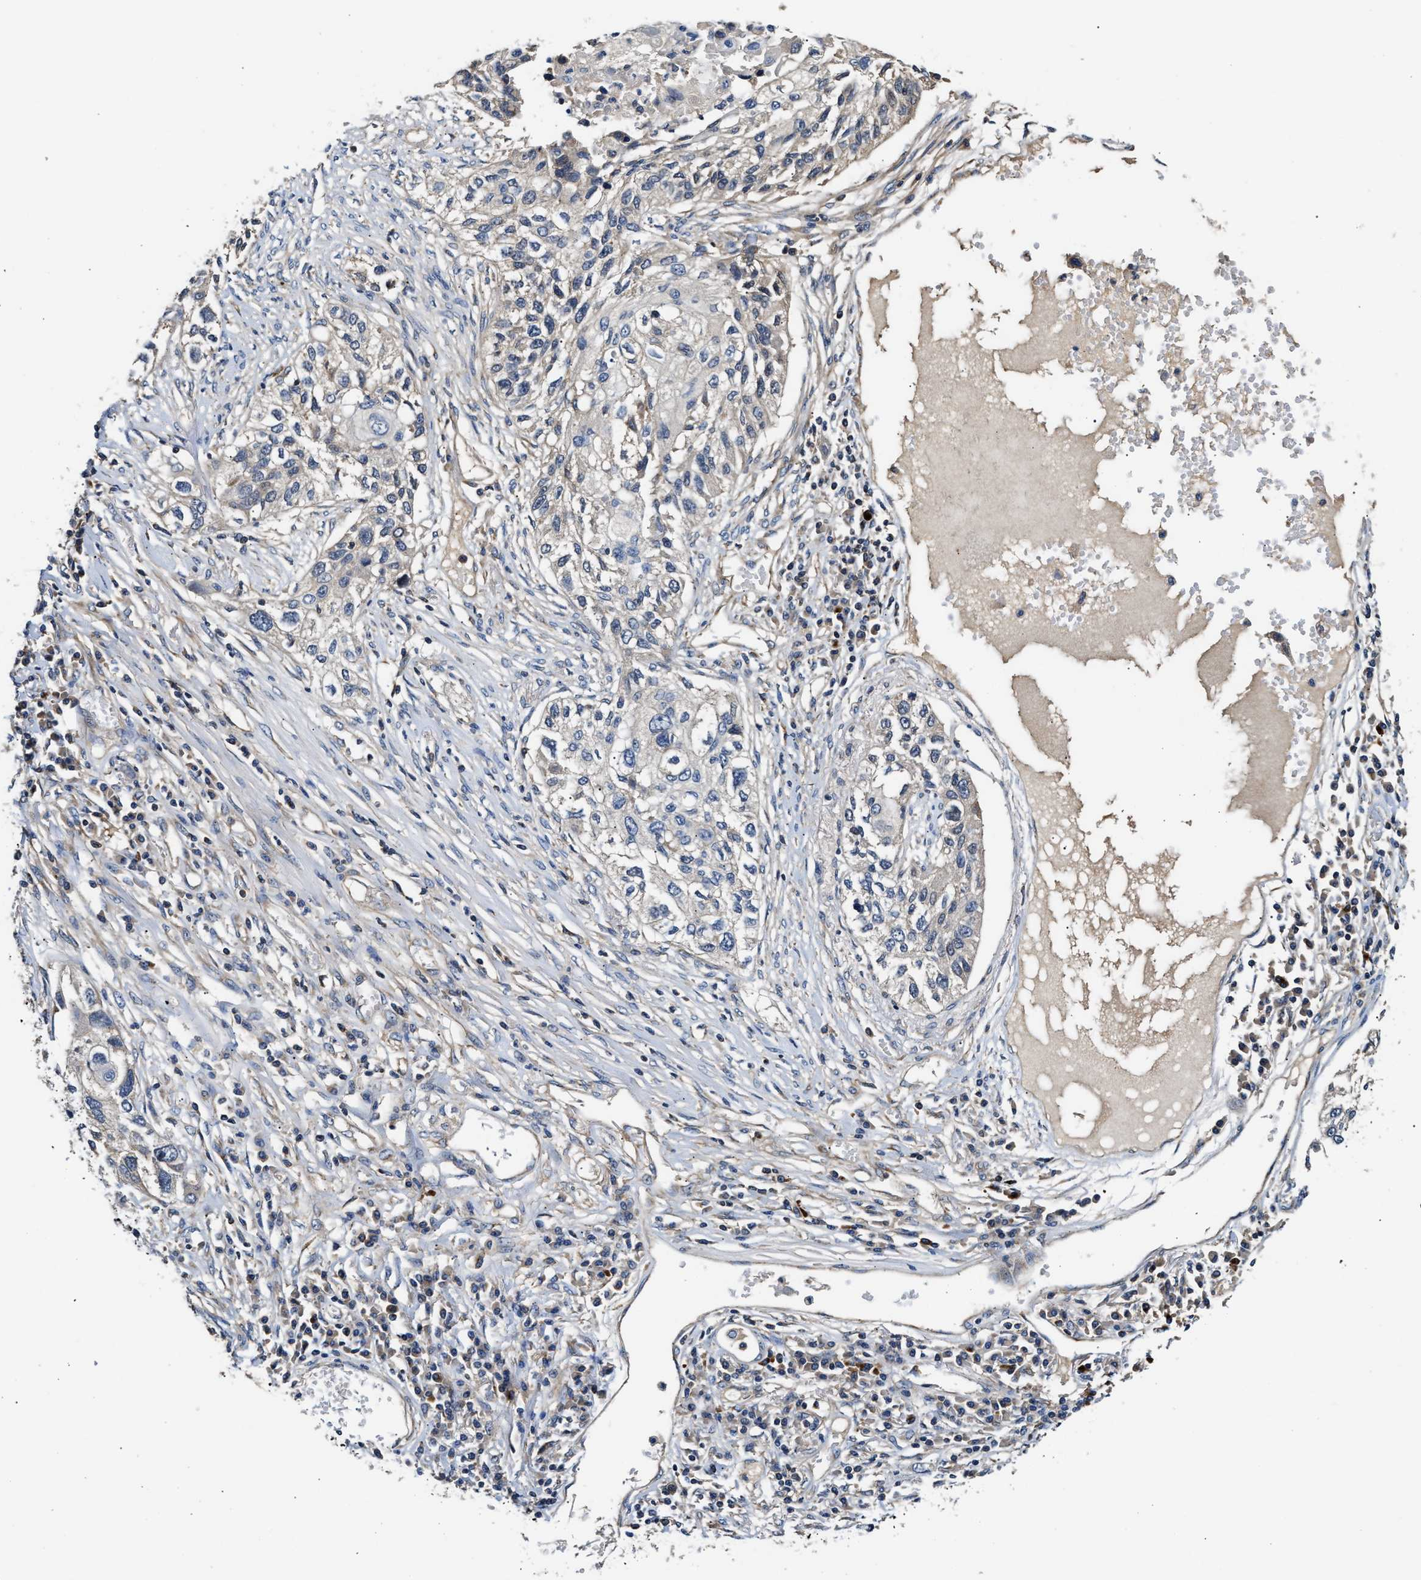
{"staining": {"intensity": "negative", "quantity": "none", "location": "none"}, "tissue": "lung cancer", "cell_type": "Tumor cells", "image_type": "cancer", "snomed": [{"axis": "morphology", "description": "Squamous cell carcinoma, NOS"}, {"axis": "topography", "description": "Lung"}], "caption": "Lung squamous cell carcinoma stained for a protein using IHC exhibits no staining tumor cells.", "gene": "TEX2", "patient": {"sex": "male", "age": 71}}